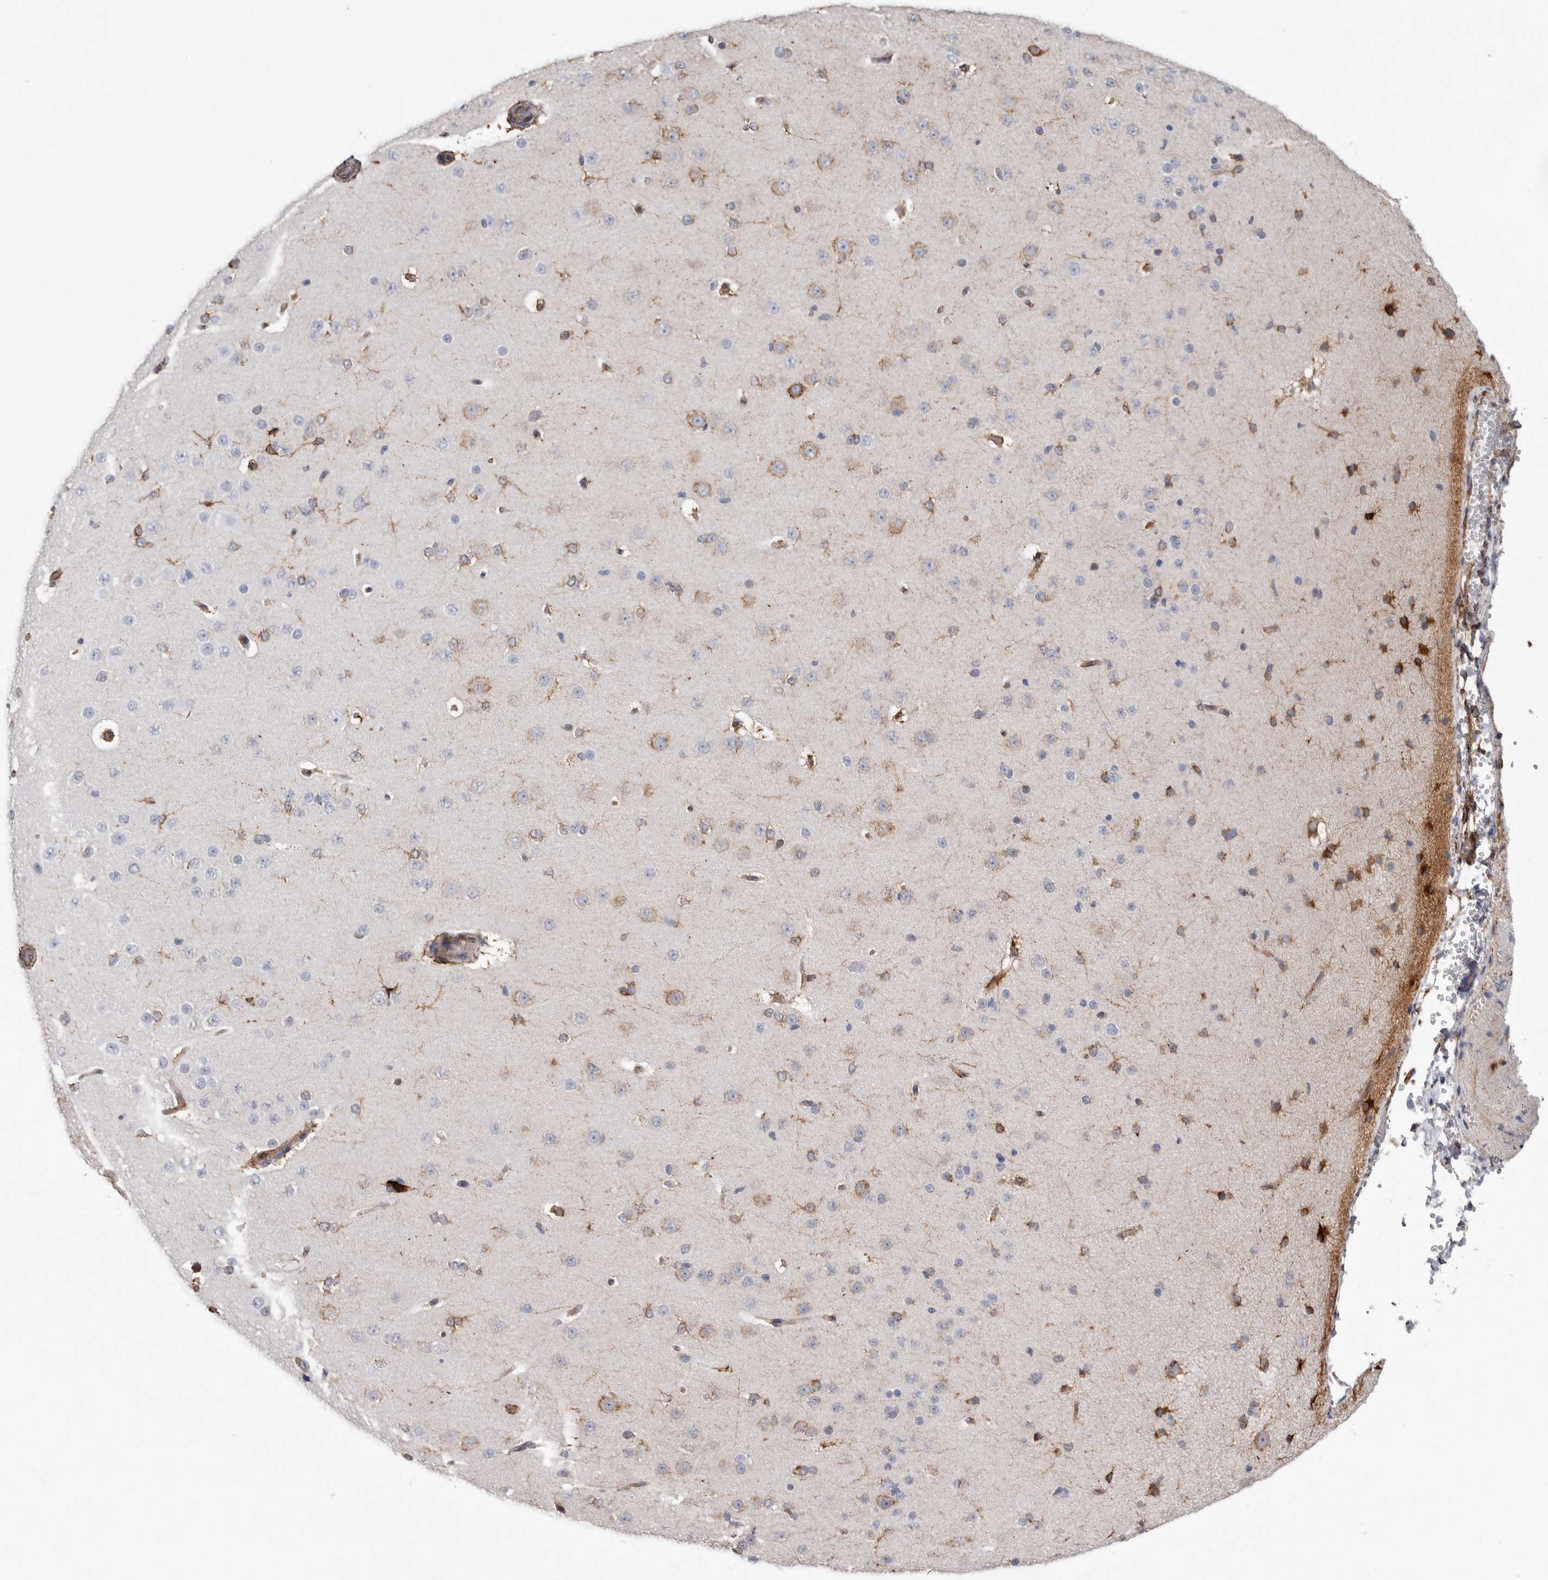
{"staining": {"intensity": "strong", "quantity": ">75%", "location": "cytoplasmic/membranous"}, "tissue": "cerebral cortex", "cell_type": "Endothelial cells", "image_type": "normal", "snomed": [{"axis": "morphology", "description": "Normal tissue, NOS"}, {"axis": "morphology", "description": "Developmental malformation"}, {"axis": "topography", "description": "Cerebral cortex"}], "caption": "Protein analysis of normal cerebral cortex exhibits strong cytoplasmic/membranous positivity in approximately >75% of endothelial cells. Nuclei are stained in blue.", "gene": "SEMA3E", "patient": {"sex": "female", "age": 30}}